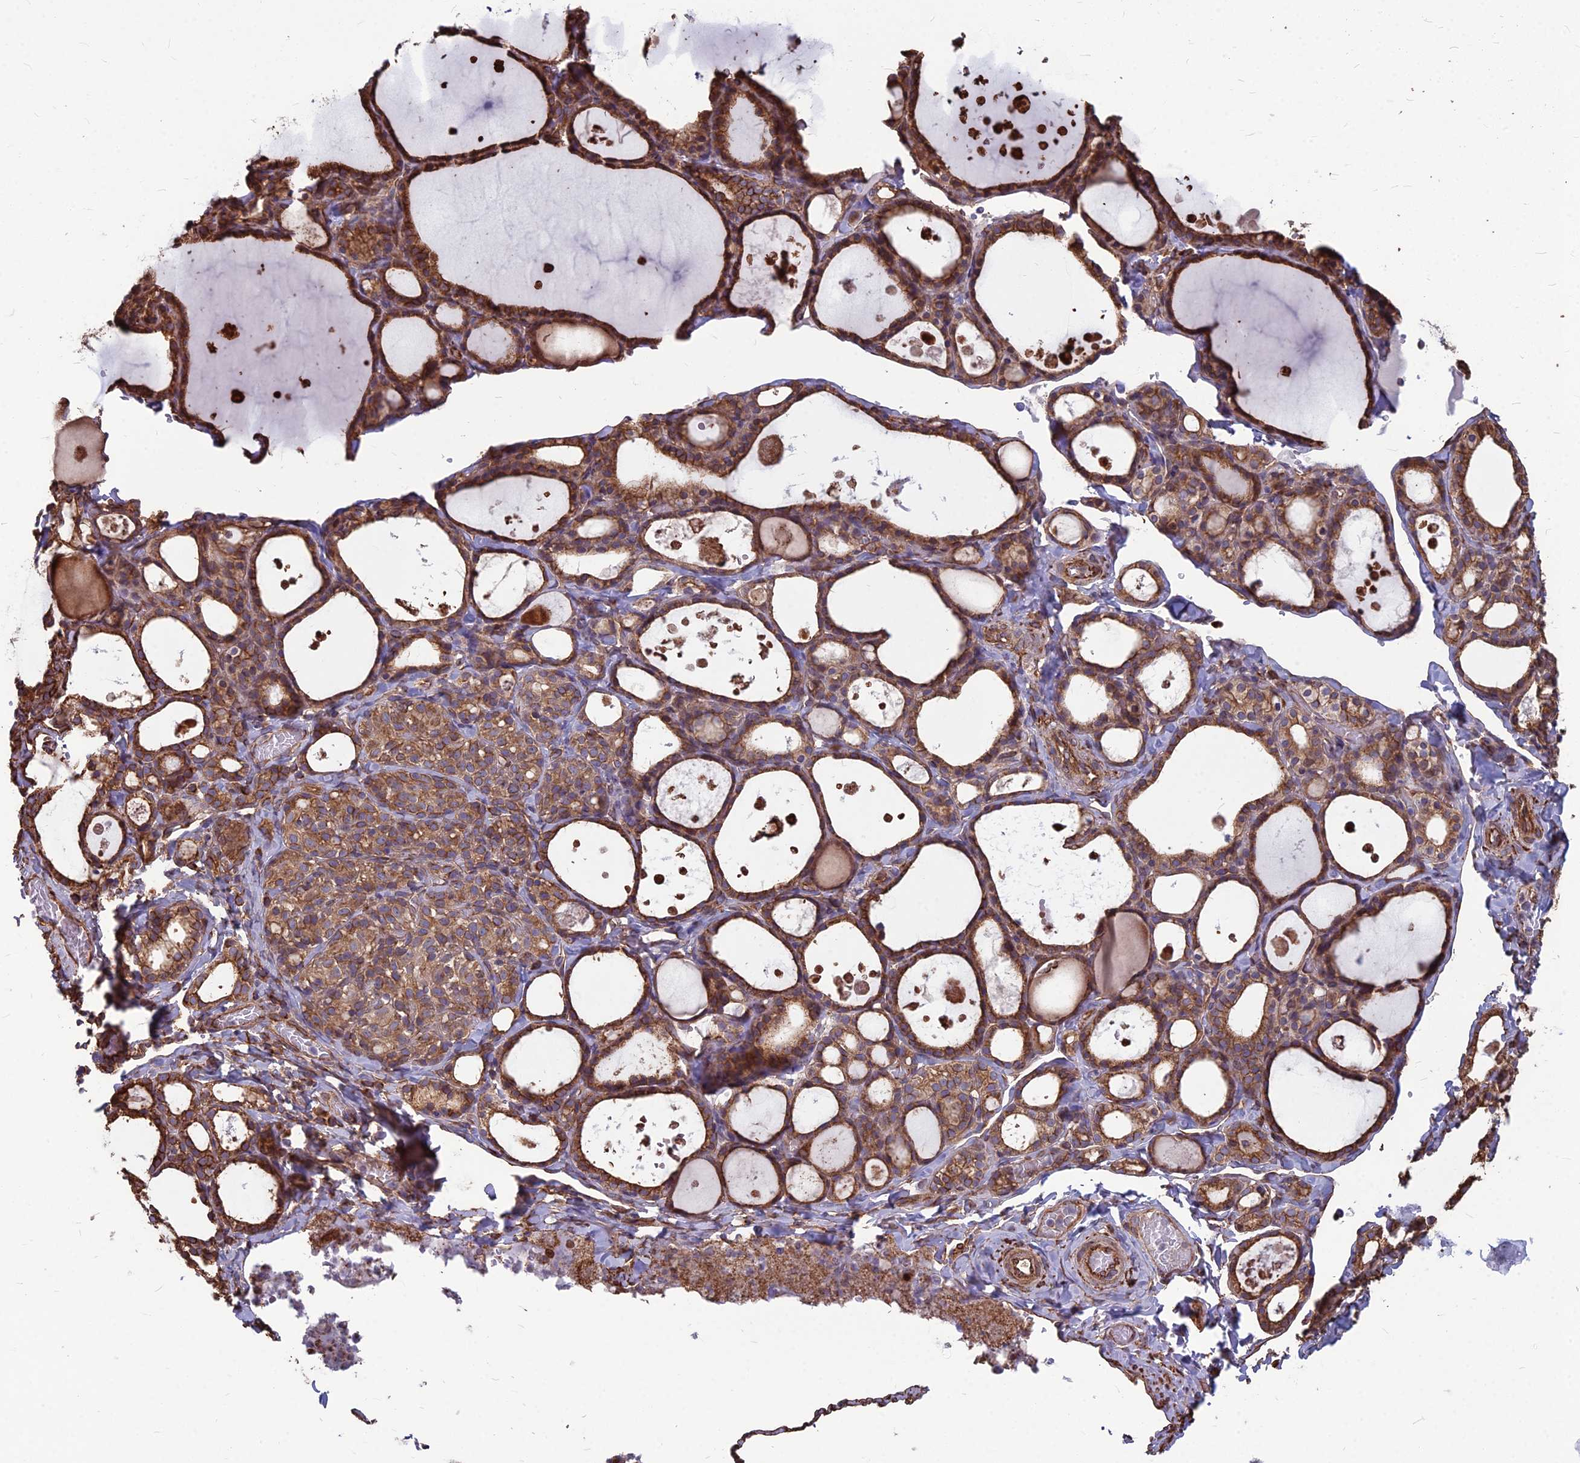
{"staining": {"intensity": "strong", "quantity": ">75%", "location": "cytoplasmic/membranous"}, "tissue": "thyroid gland", "cell_type": "Glandular cells", "image_type": "normal", "snomed": [{"axis": "morphology", "description": "Normal tissue, NOS"}, {"axis": "topography", "description": "Thyroid gland"}], "caption": "Strong cytoplasmic/membranous staining is seen in approximately >75% of glandular cells in benign thyroid gland.", "gene": "LSM6", "patient": {"sex": "male", "age": 56}}